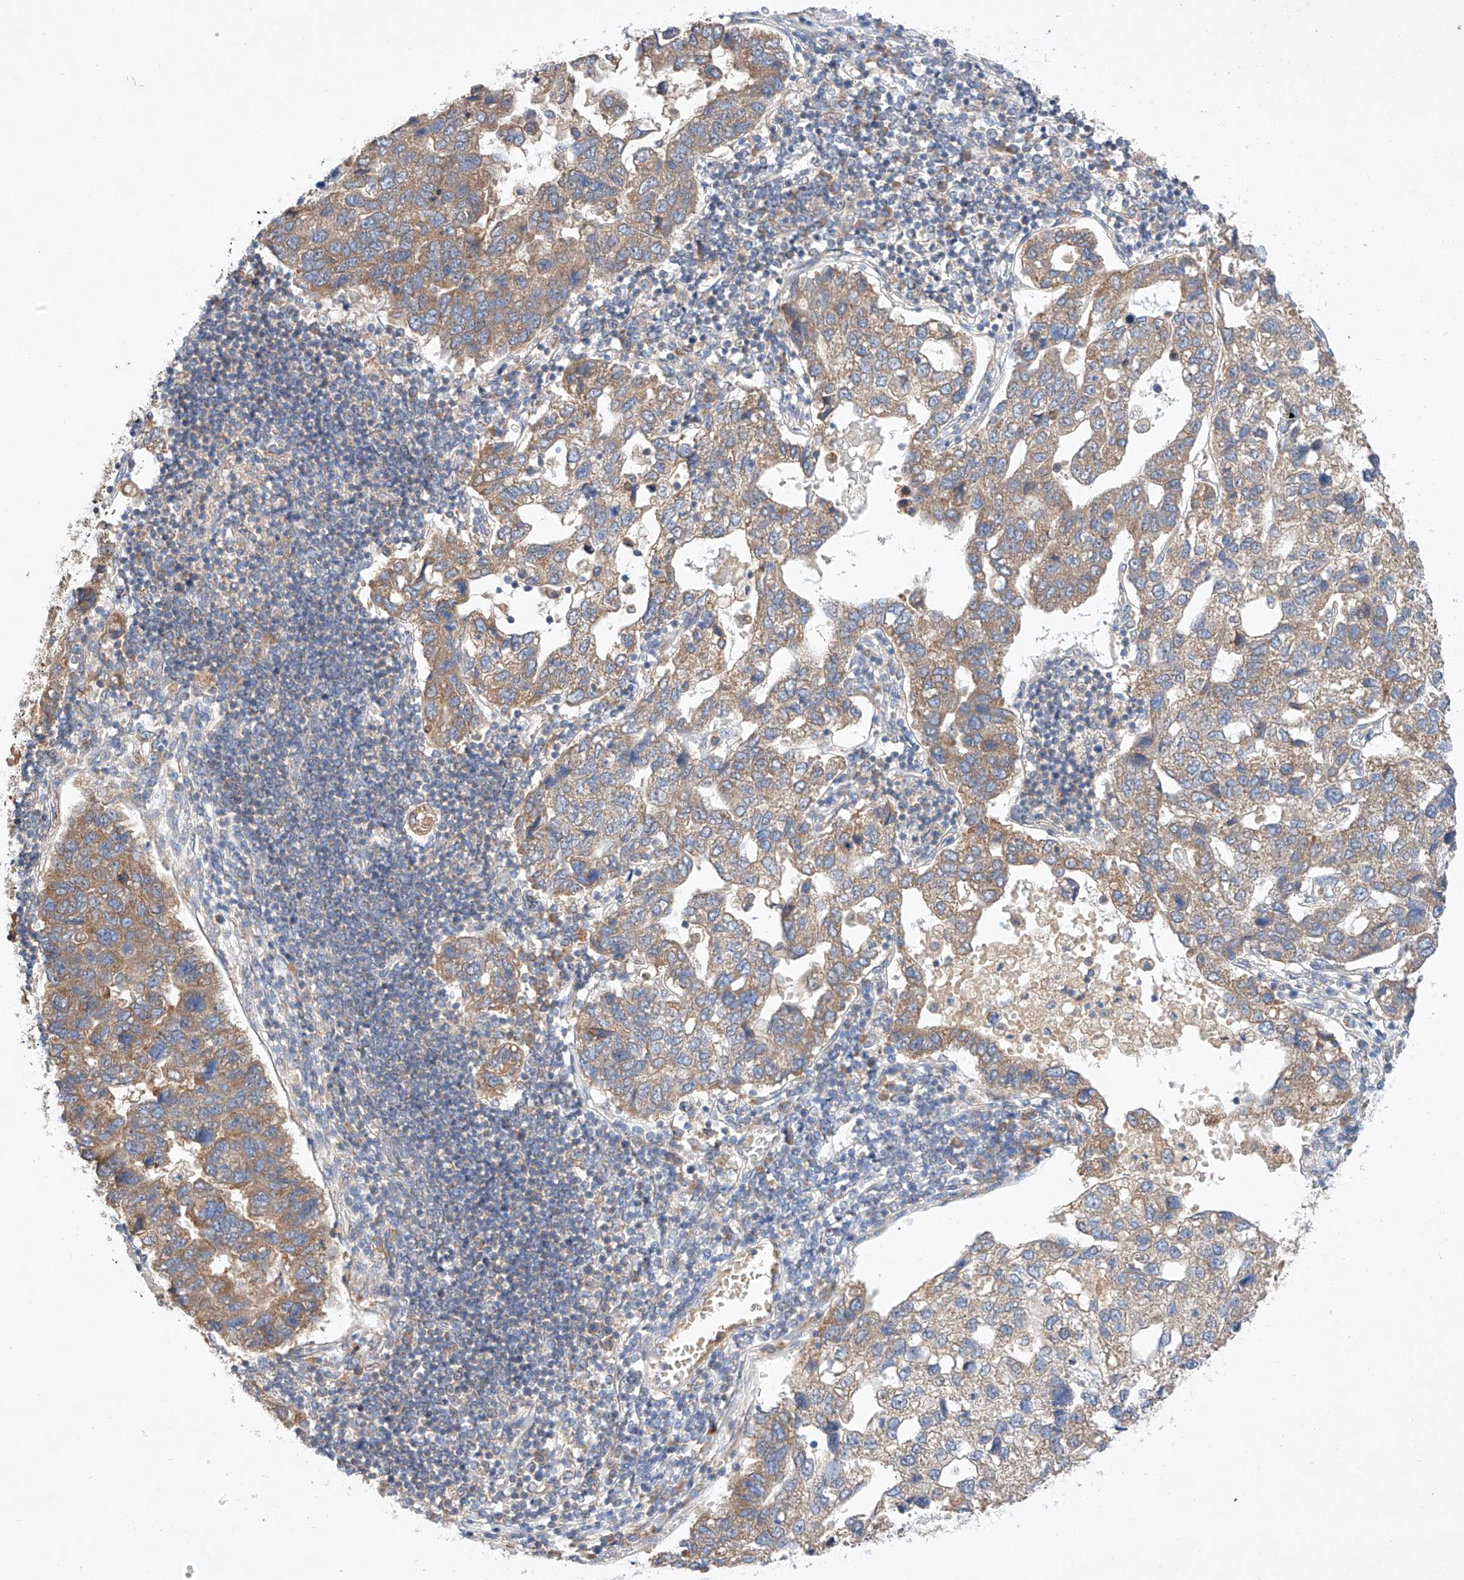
{"staining": {"intensity": "moderate", "quantity": ">75%", "location": "cytoplasmic/membranous"}, "tissue": "pancreatic cancer", "cell_type": "Tumor cells", "image_type": "cancer", "snomed": [{"axis": "morphology", "description": "Adenocarcinoma, NOS"}, {"axis": "topography", "description": "Pancreas"}], "caption": "This is a histology image of immunohistochemistry (IHC) staining of pancreatic cancer, which shows moderate staining in the cytoplasmic/membranous of tumor cells.", "gene": "C6orf118", "patient": {"sex": "female", "age": 61}}